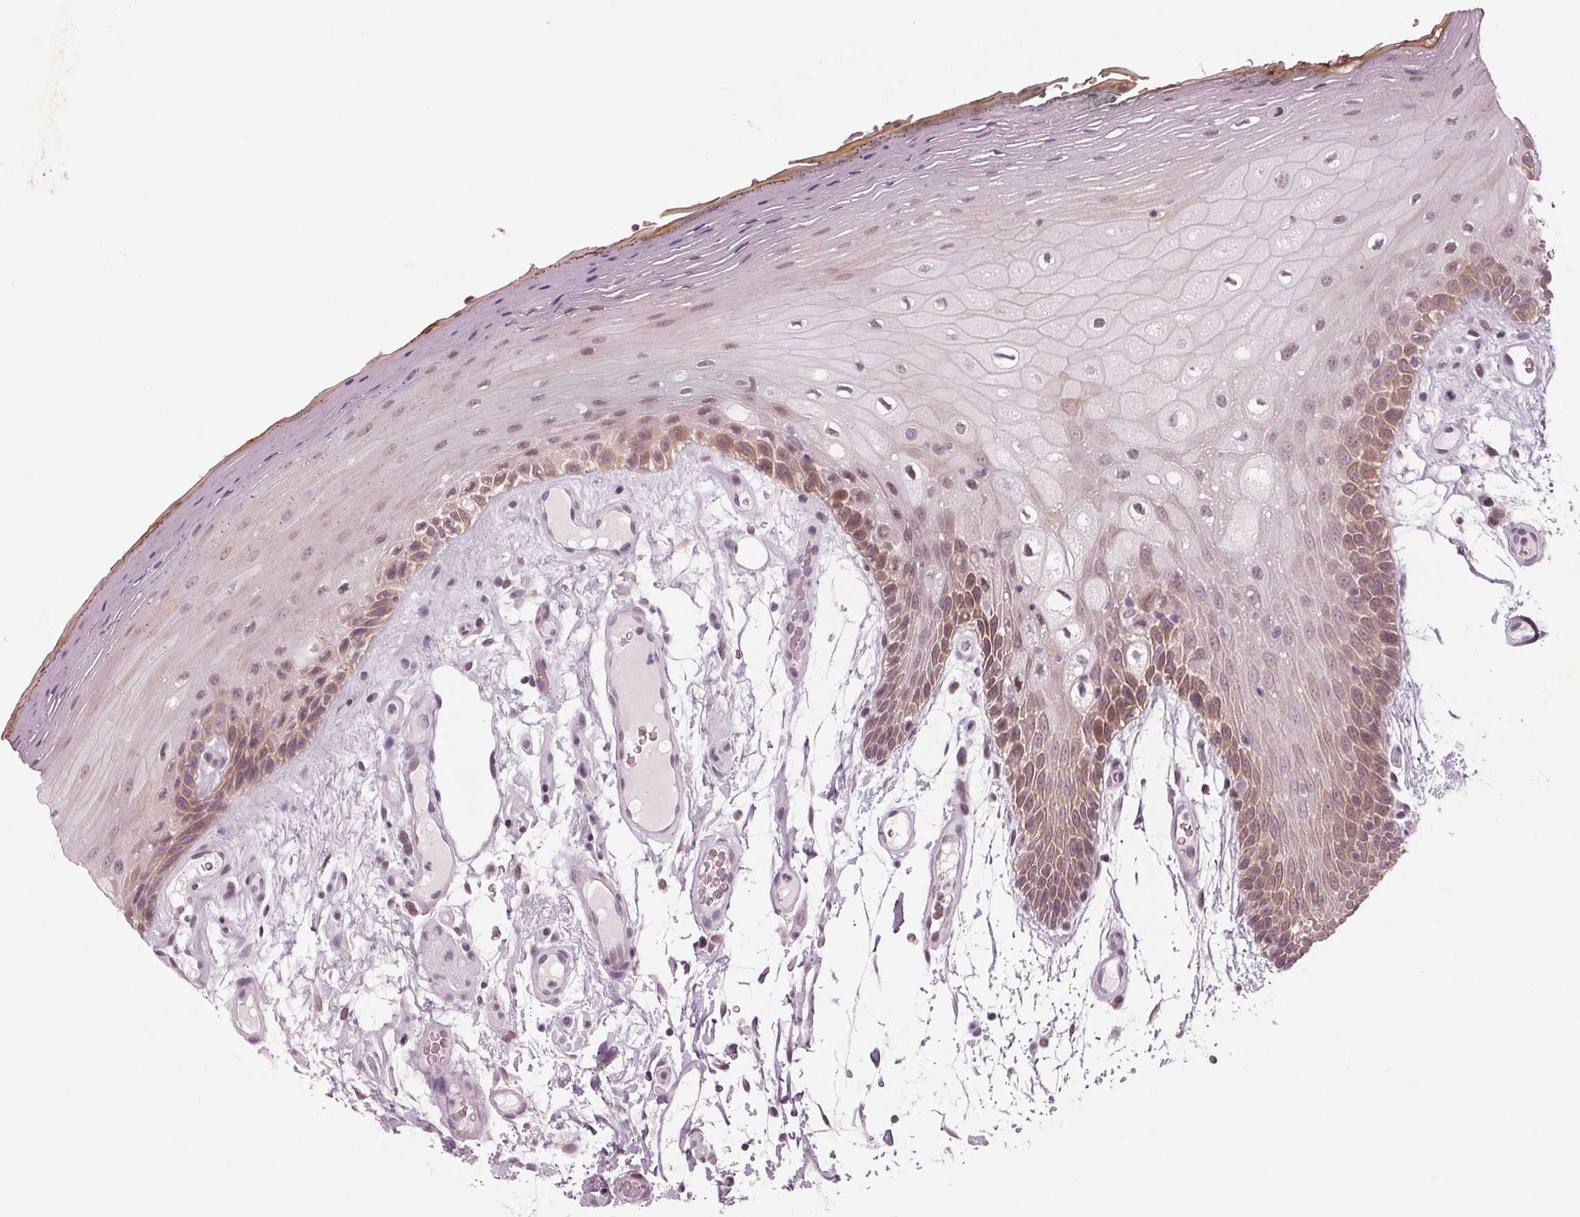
{"staining": {"intensity": "moderate", "quantity": "25%-75%", "location": "nuclear"}, "tissue": "oral mucosa", "cell_type": "Squamous epithelial cells", "image_type": "normal", "snomed": [{"axis": "morphology", "description": "Normal tissue, NOS"}, {"axis": "morphology", "description": "Squamous cell carcinoma, NOS"}, {"axis": "topography", "description": "Oral tissue"}, {"axis": "topography", "description": "Head-Neck"}], "caption": "Oral mucosa stained for a protein reveals moderate nuclear positivity in squamous epithelial cells. Immunohistochemistry (ihc) stains the protein in brown and the nuclei are stained blue.", "gene": "DNMT3L", "patient": {"sex": "male", "age": 52}}